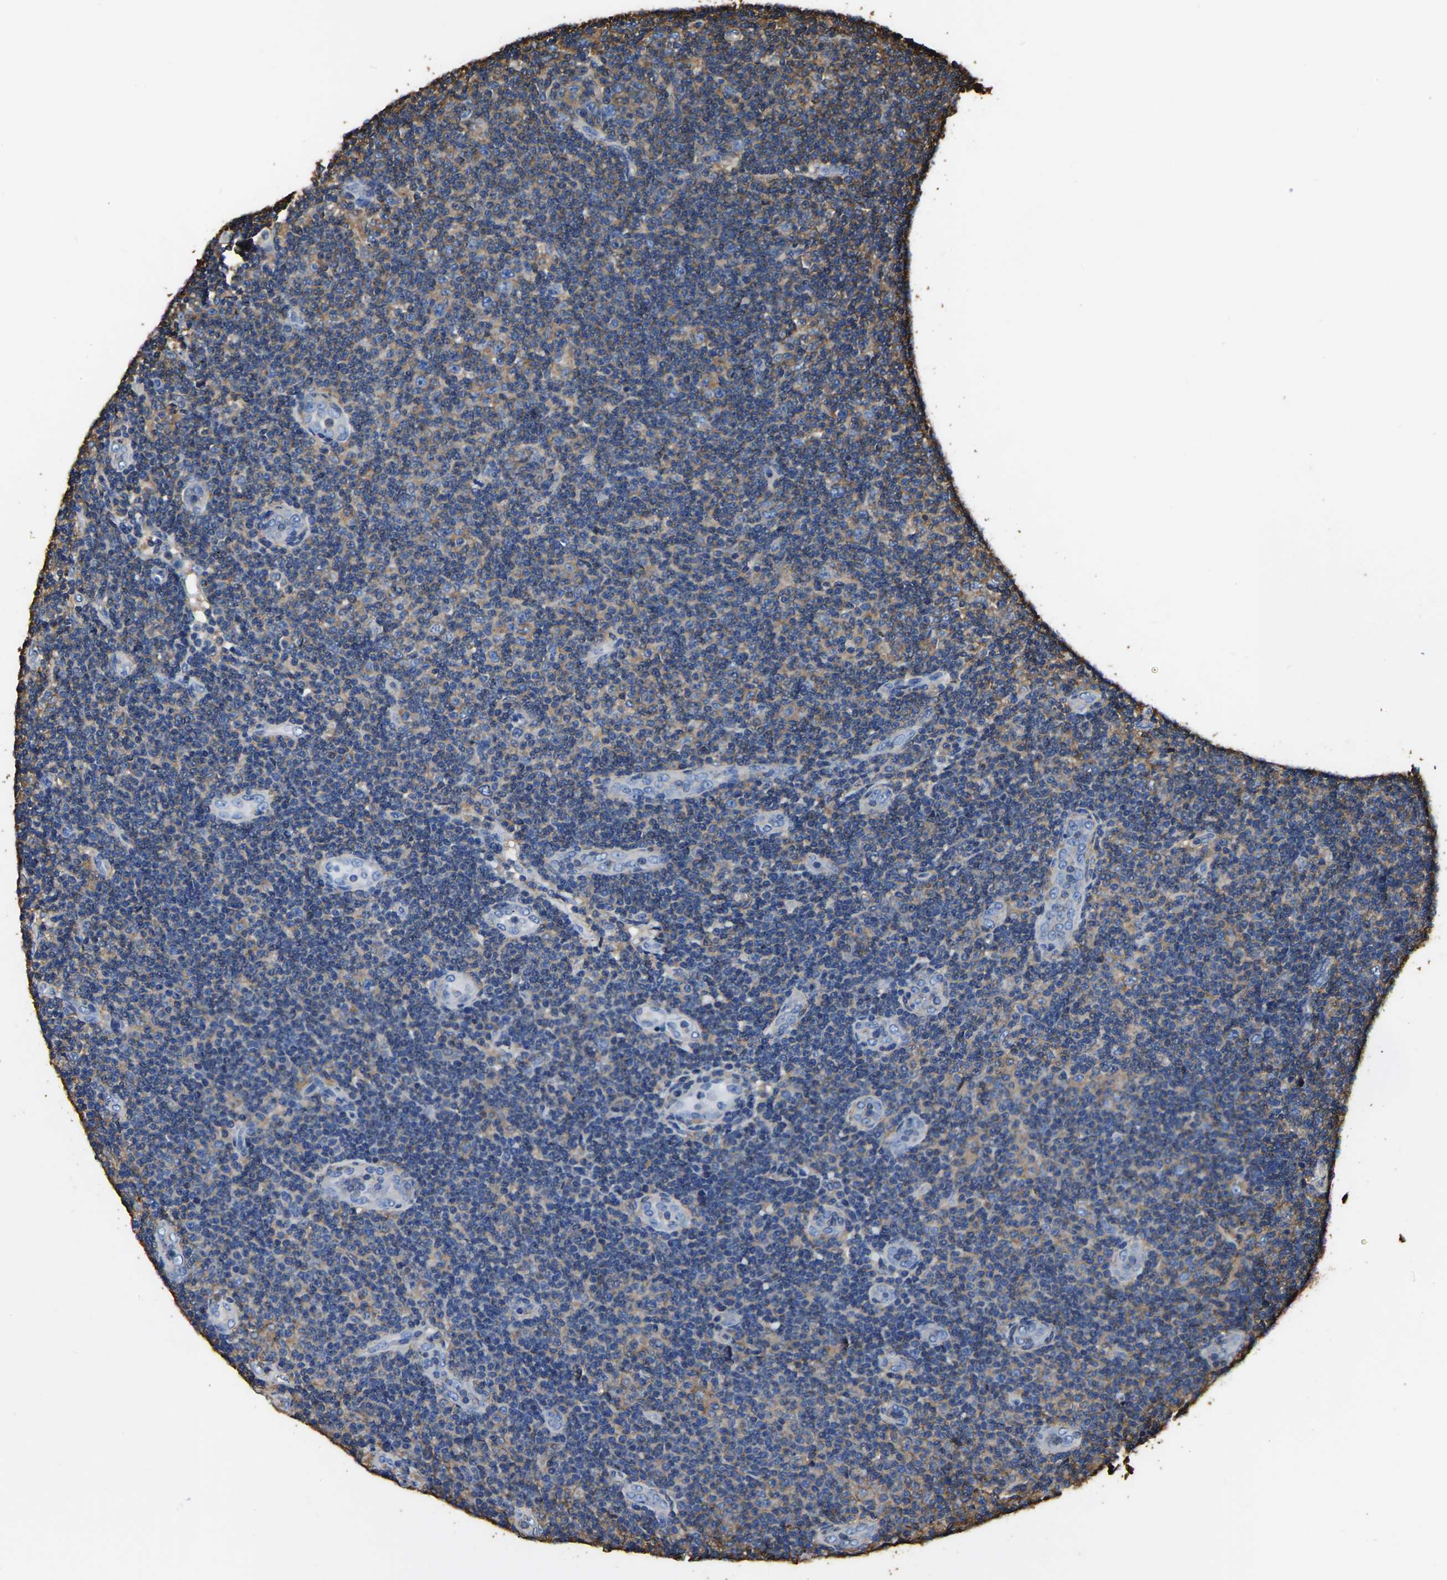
{"staining": {"intensity": "weak", "quantity": "<25%", "location": "cytoplasmic/membranous"}, "tissue": "lymphoma", "cell_type": "Tumor cells", "image_type": "cancer", "snomed": [{"axis": "morphology", "description": "Malignant lymphoma, non-Hodgkin's type, Low grade"}, {"axis": "topography", "description": "Lymph node"}], "caption": "Tumor cells are negative for brown protein staining in lymphoma. The staining was performed using DAB to visualize the protein expression in brown, while the nuclei were stained in blue with hematoxylin (Magnification: 20x).", "gene": "ARMT1", "patient": {"sex": "male", "age": 83}}